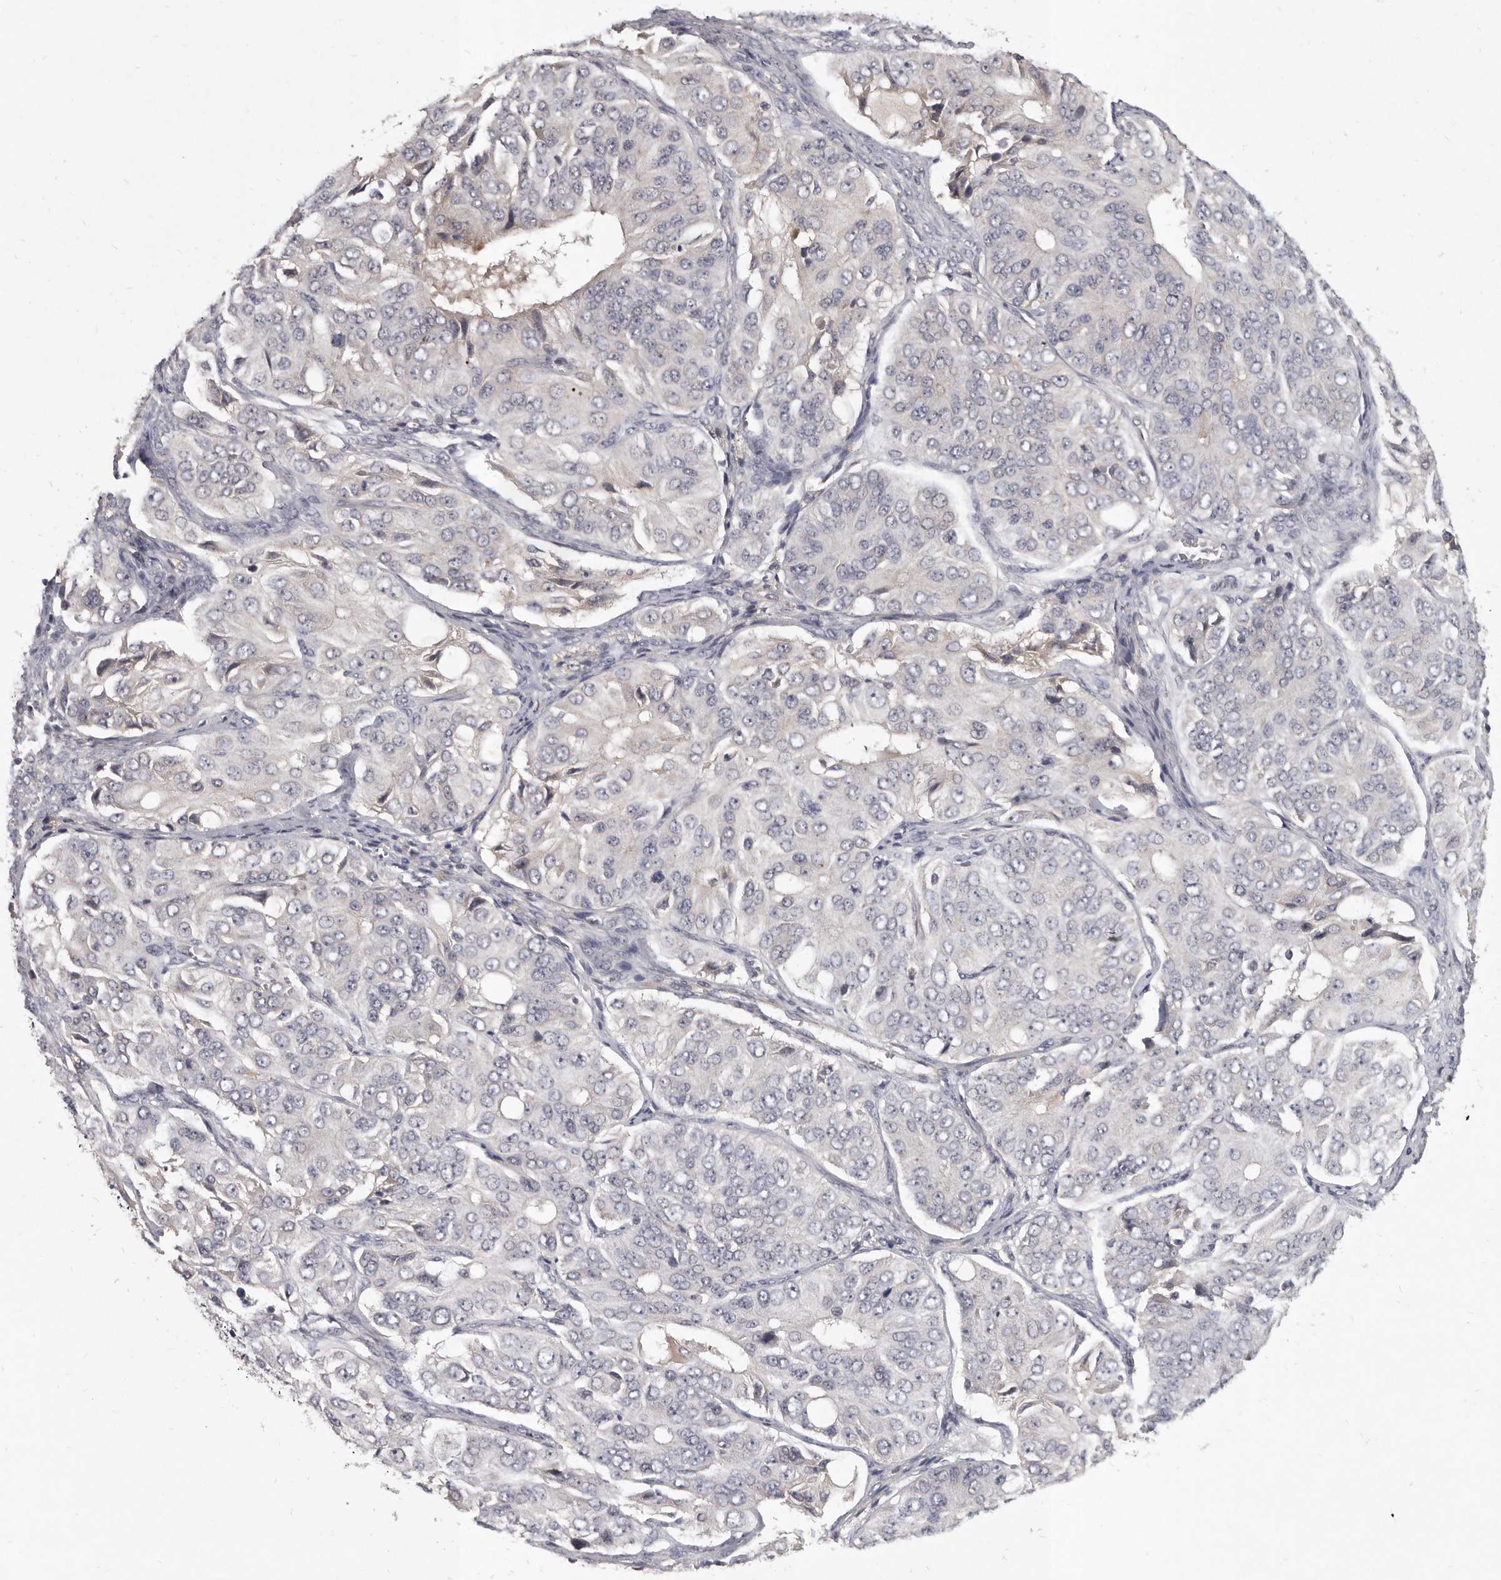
{"staining": {"intensity": "negative", "quantity": "none", "location": "none"}, "tissue": "ovarian cancer", "cell_type": "Tumor cells", "image_type": "cancer", "snomed": [{"axis": "morphology", "description": "Carcinoma, endometroid"}, {"axis": "topography", "description": "Ovary"}], "caption": "Immunohistochemistry (IHC) histopathology image of ovarian cancer stained for a protein (brown), which demonstrates no expression in tumor cells.", "gene": "SLC22A1", "patient": {"sex": "female", "age": 51}}